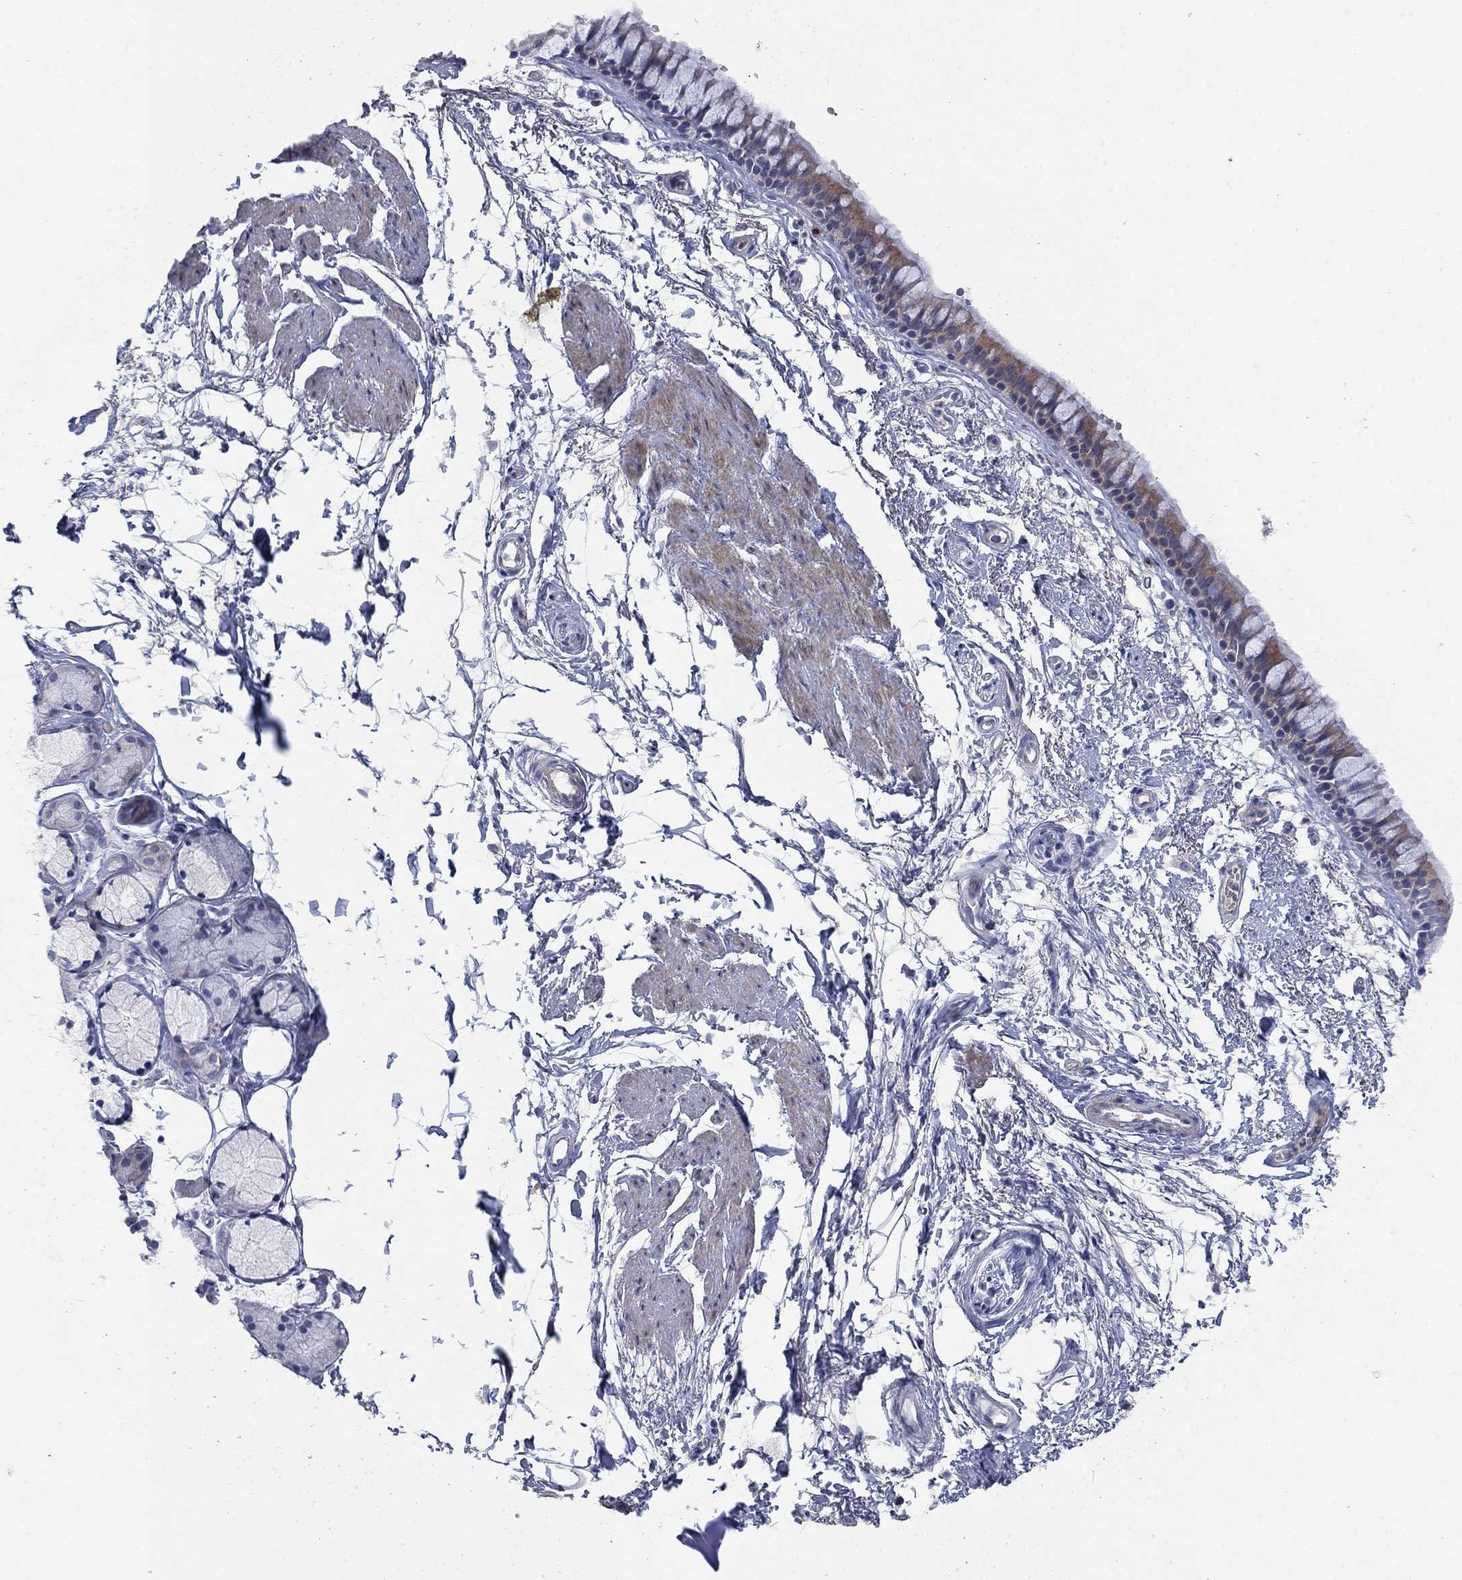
{"staining": {"intensity": "moderate", "quantity": "25%-75%", "location": "cytoplasmic/membranous"}, "tissue": "bronchus", "cell_type": "Respiratory epithelial cells", "image_type": "normal", "snomed": [{"axis": "morphology", "description": "Normal tissue, NOS"}, {"axis": "topography", "description": "Cartilage tissue"}, {"axis": "topography", "description": "Bronchus"}], "caption": "Protein expression analysis of benign bronchus demonstrates moderate cytoplasmic/membranous expression in approximately 25%-75% of respiratory epithelial cells. (IHC, brightfield microscopy, high magnification).", "gene": "TMEM249", "patient": {"sex": "male", "age": 66}}